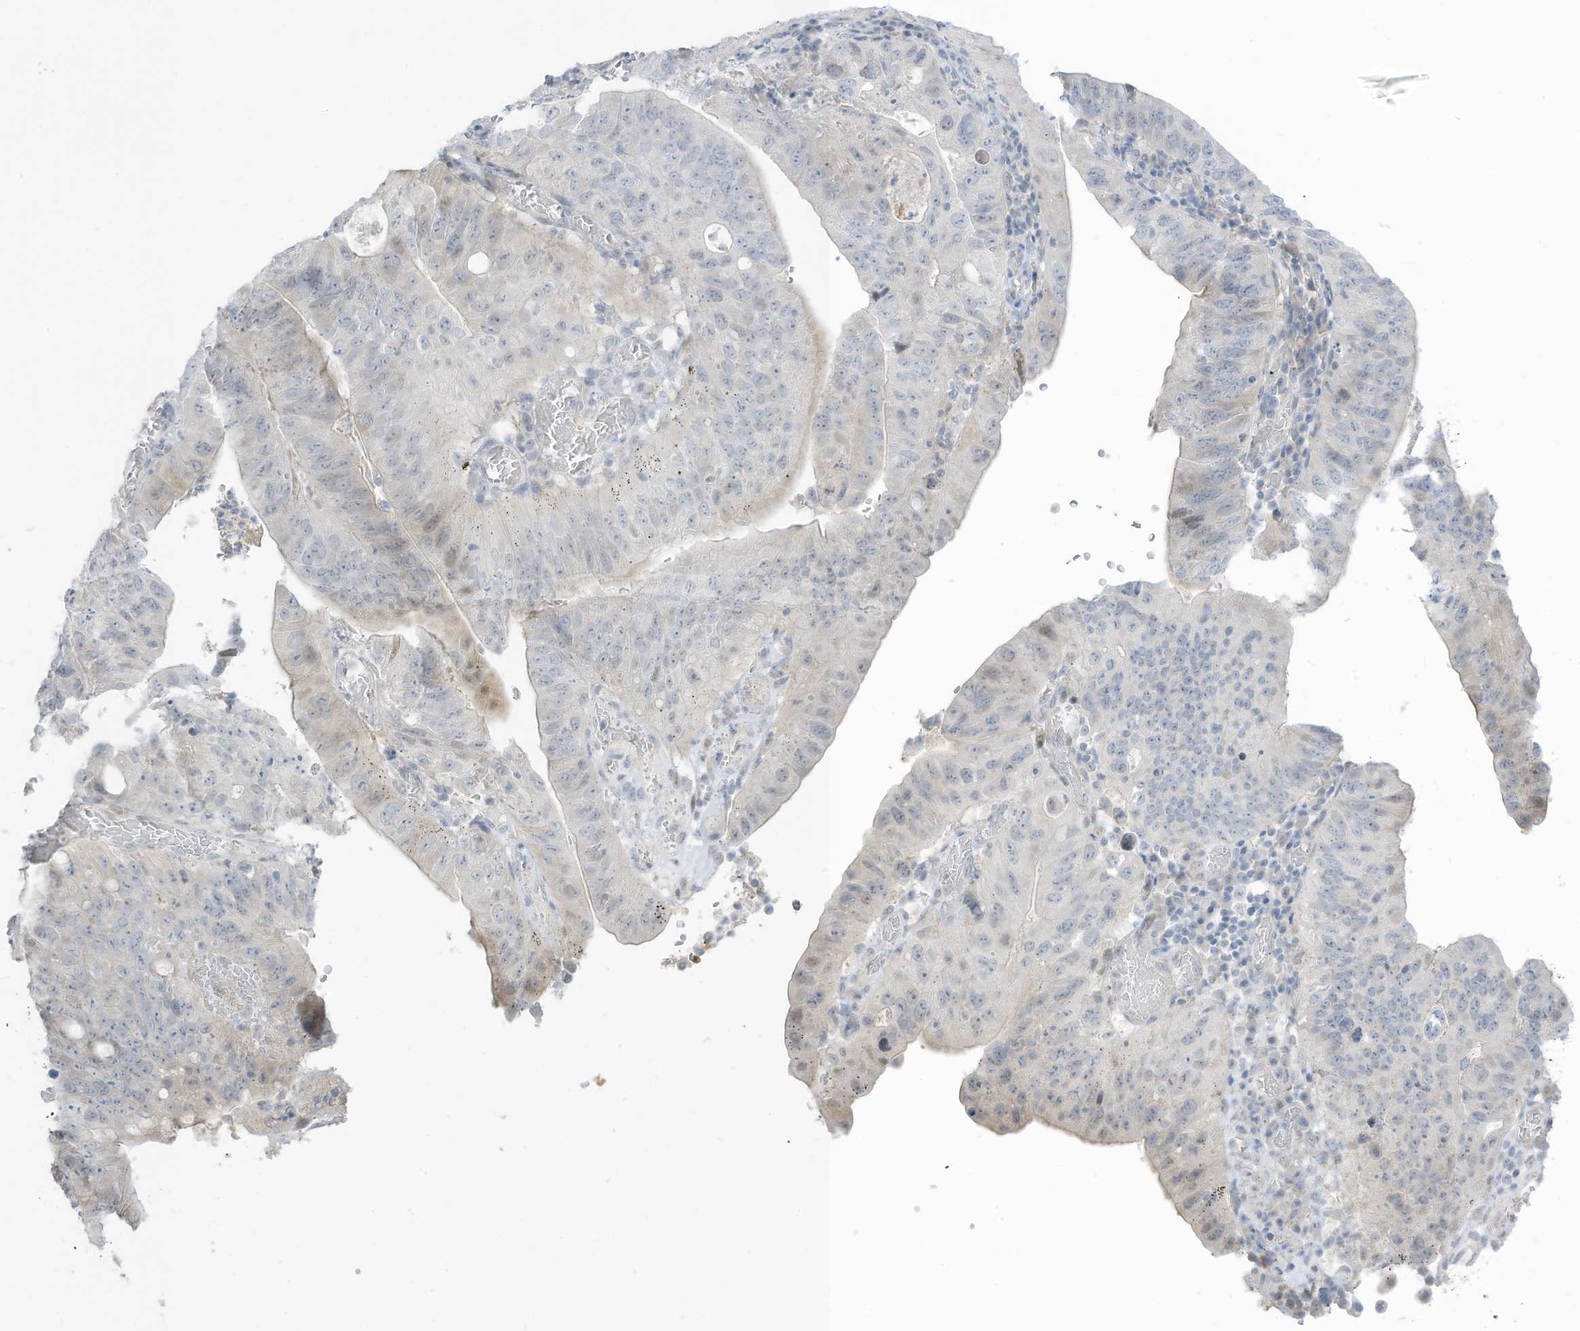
{"staining": {"intensity": "negative", "quantity": "none", "location": "none"}, "tissue": "stomach cancer", "cell_type": "Tumor cells", "image_type": "cancer", "snomed": [{"axis": "morphology", "description": "Adenocarcinoma, NOS"}, {"axis": "topography", "description": "Stomach"}], "caption": "Immunohistochemistry histopathology image of human adenocarcinoma (stomach) stained for a protein (brown), which demonstrates no positivity in tumor cells. (Stains: DAB immunohistochemistry (IHC) with hematoxylin counter stain, Microscopy: brightfield microscopy at high magnification).", "gene": "ASPRV1", "patient": {"sex": "female", "age": 59}}